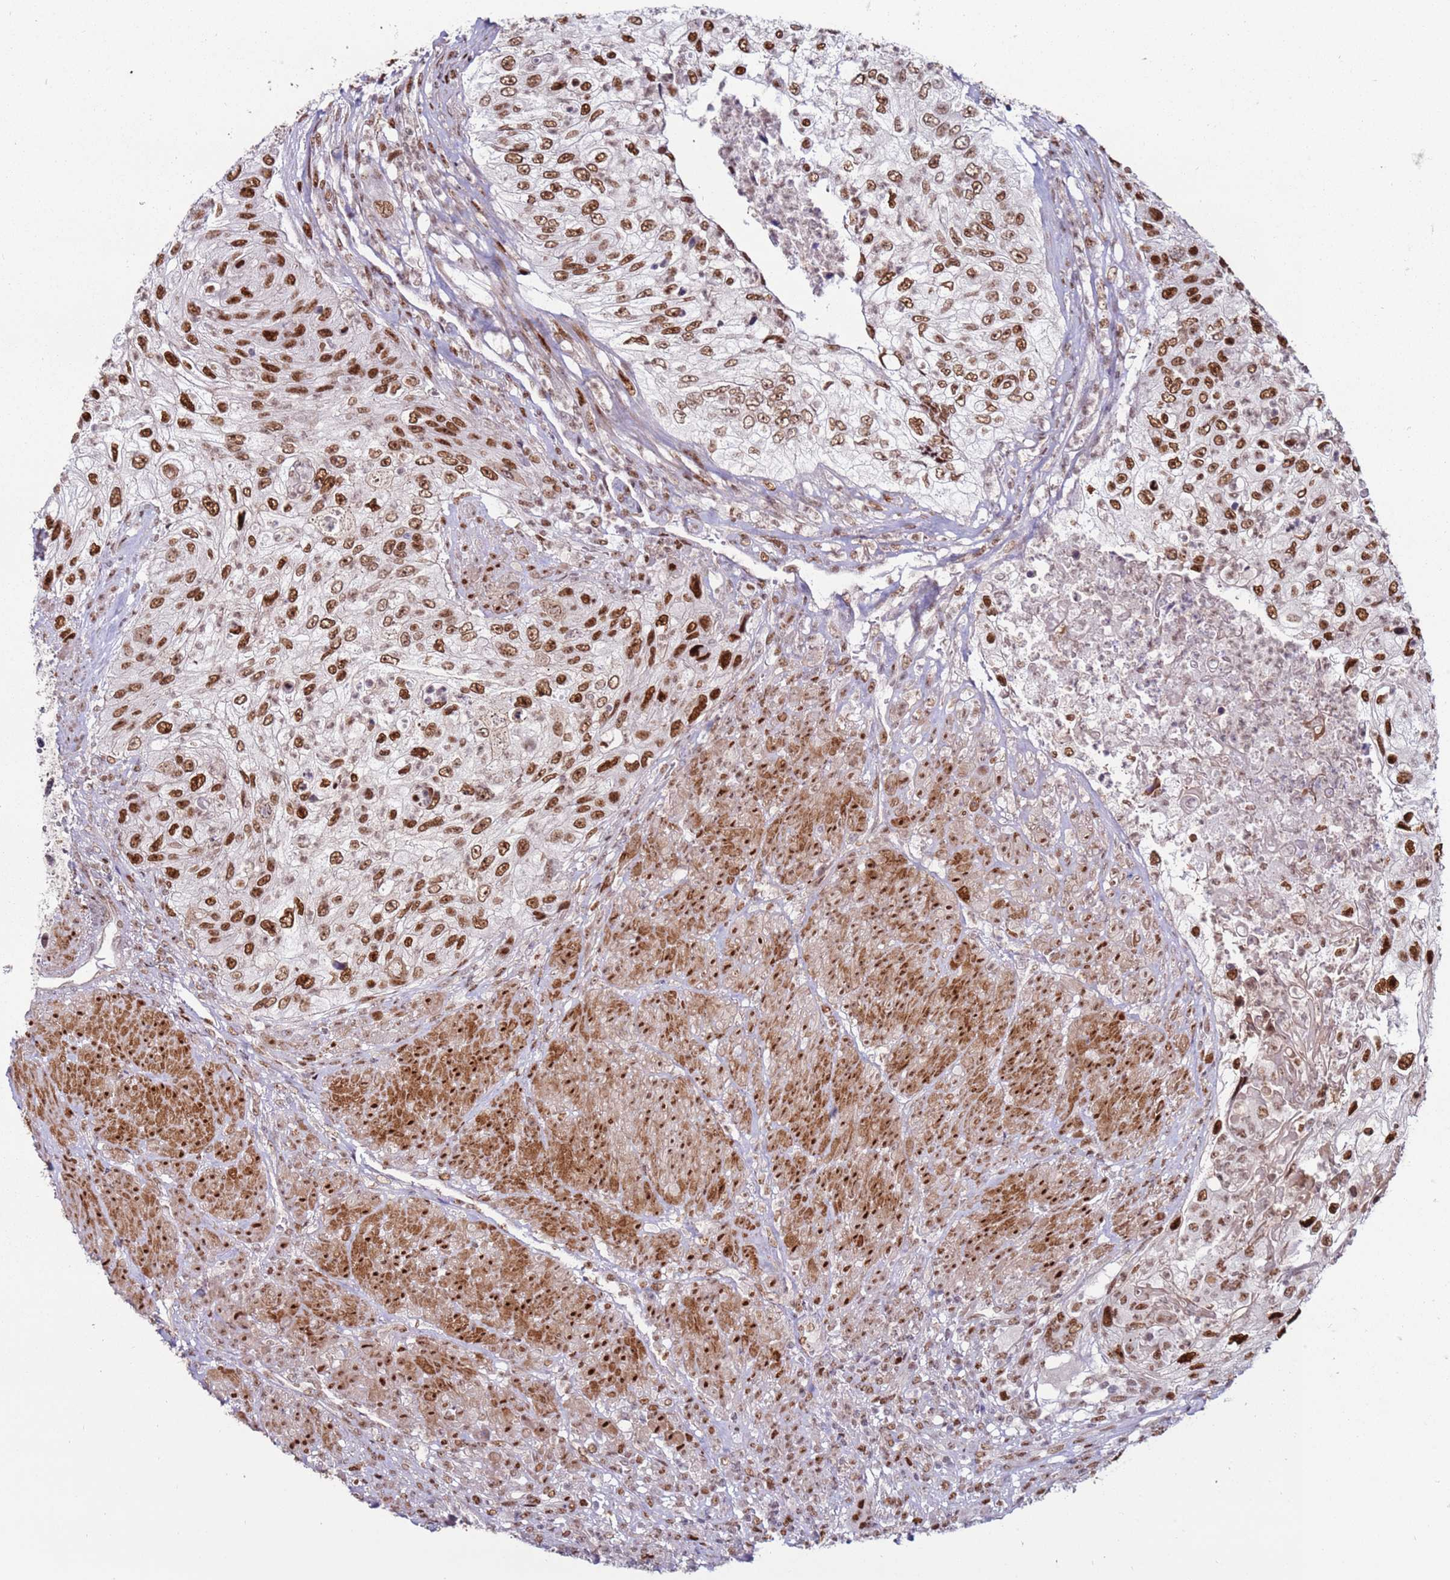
{"staining": {"intensity": "strong", "quantity": ">75%", "location": "nuclear"}, "tissue": "urothelial cancer", "cell_type": "Tumor cells", "image_type": "cancer", "snomed": [{"axis": "morphology", "description": "Urothelial carcinoma, High grade"}, {"axis": "topography", "description": "Urinary bladder"}], "caption": "IHC micrograph of human urothelial carcinoma (high-grade) stained for a protein (brown), which reveals high levels of strong nuclear staining in about >75% of tumor cells.", "gene": "KPNA4", "patient": {"sex": "female", "age": 60}}